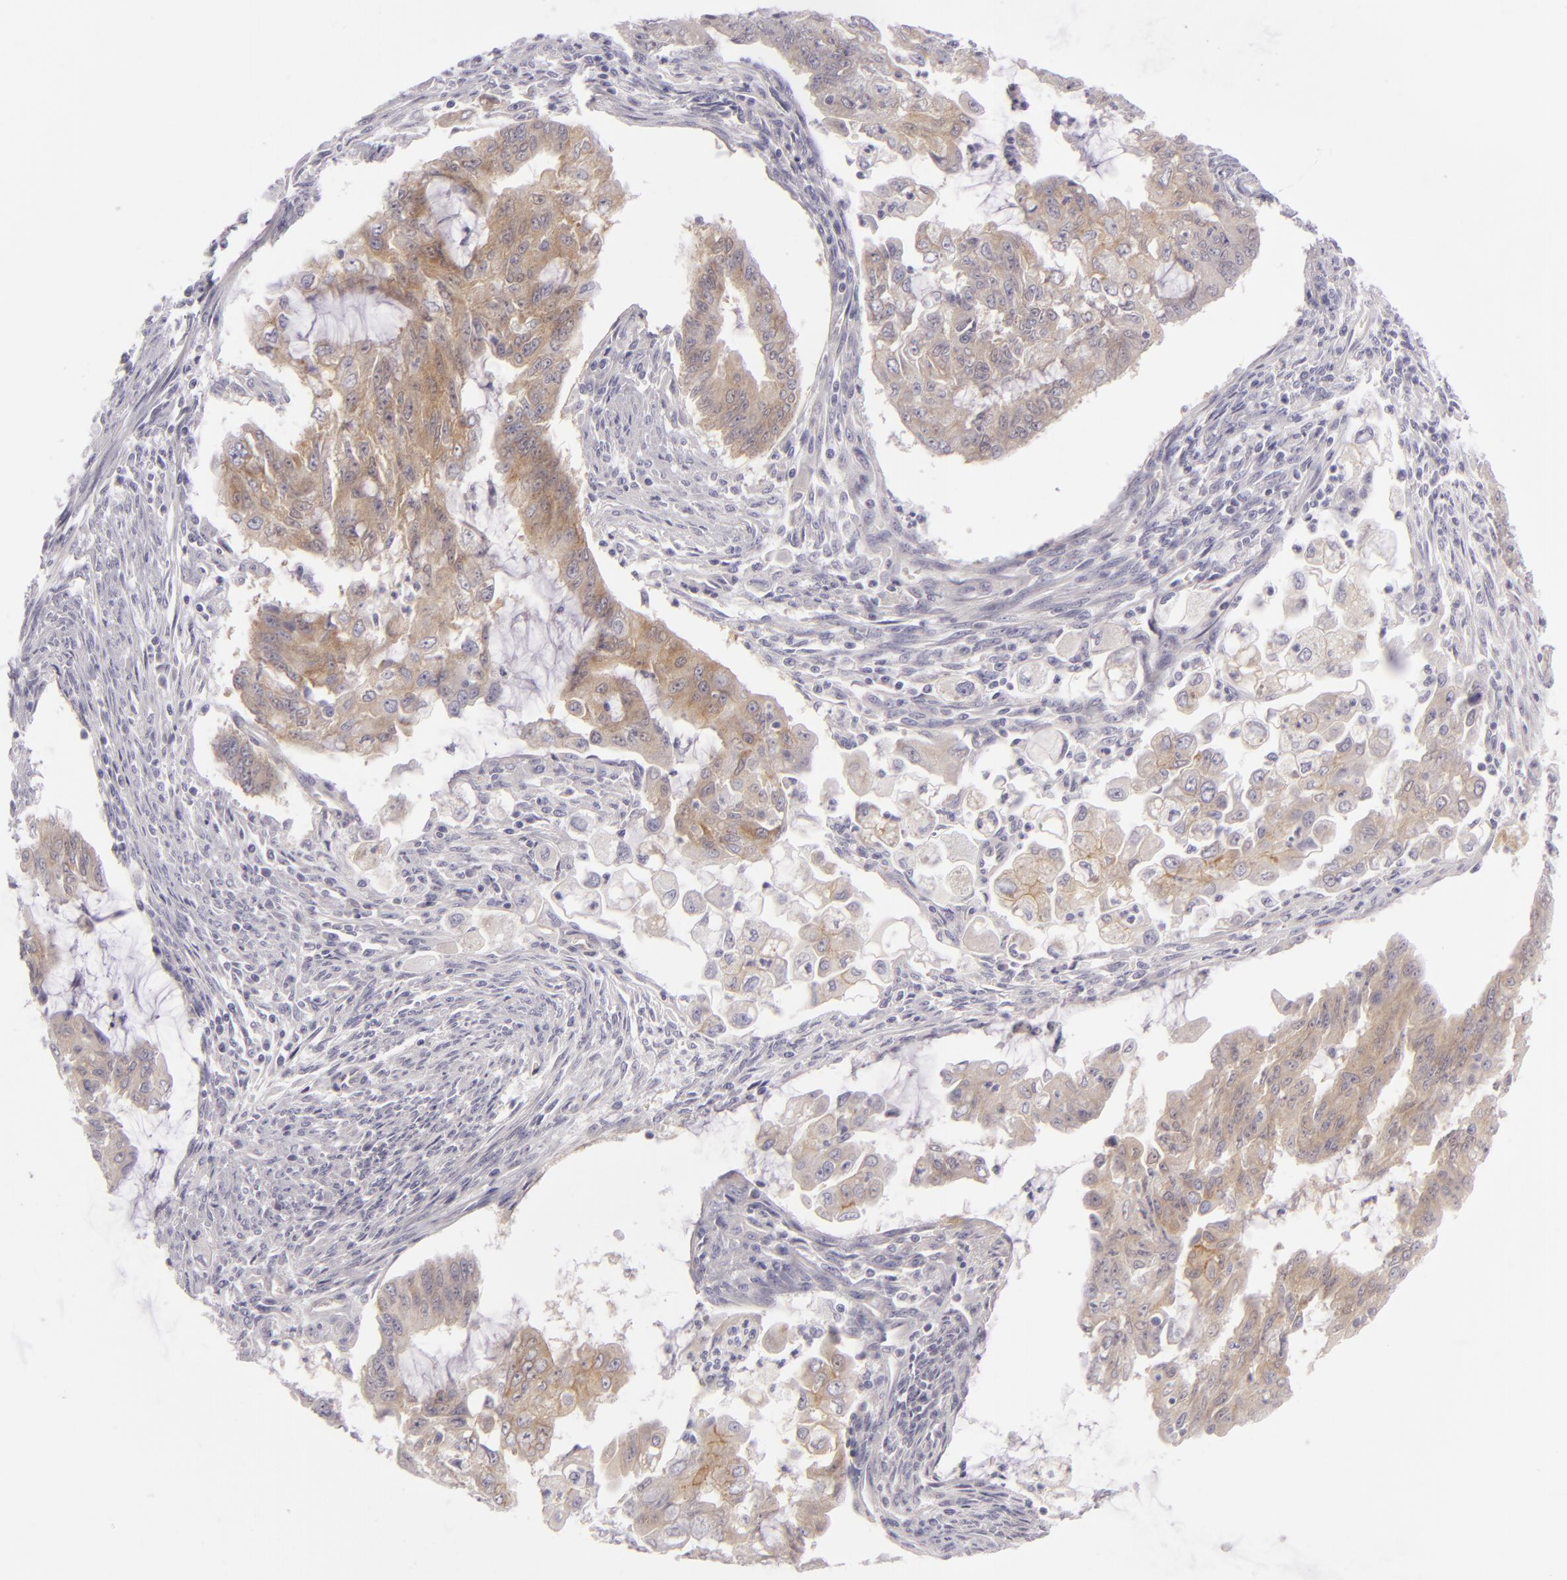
{"staining": {"intensity": "moderate", "quantity": ">75%", "location": "cytoplasmic/membranous"}, "tissue": "endometrial cancer", "cell_type": "Tumor cells", "image_type": "cancer", "snomed": [{"axis": "morphology", "description": "Adenocarcinoma, NOS"}, {"axis": "topography", "description": "Endometrium"}], "caption": "This micrograph exhibits immunohistochemistry staining of endometrial cancer, with medium moderate cytoplasmic/membranous positivity in about >75% of tumor cells.", "gene": "DLG4", "patient": {"sex": "female", "age": 75}}